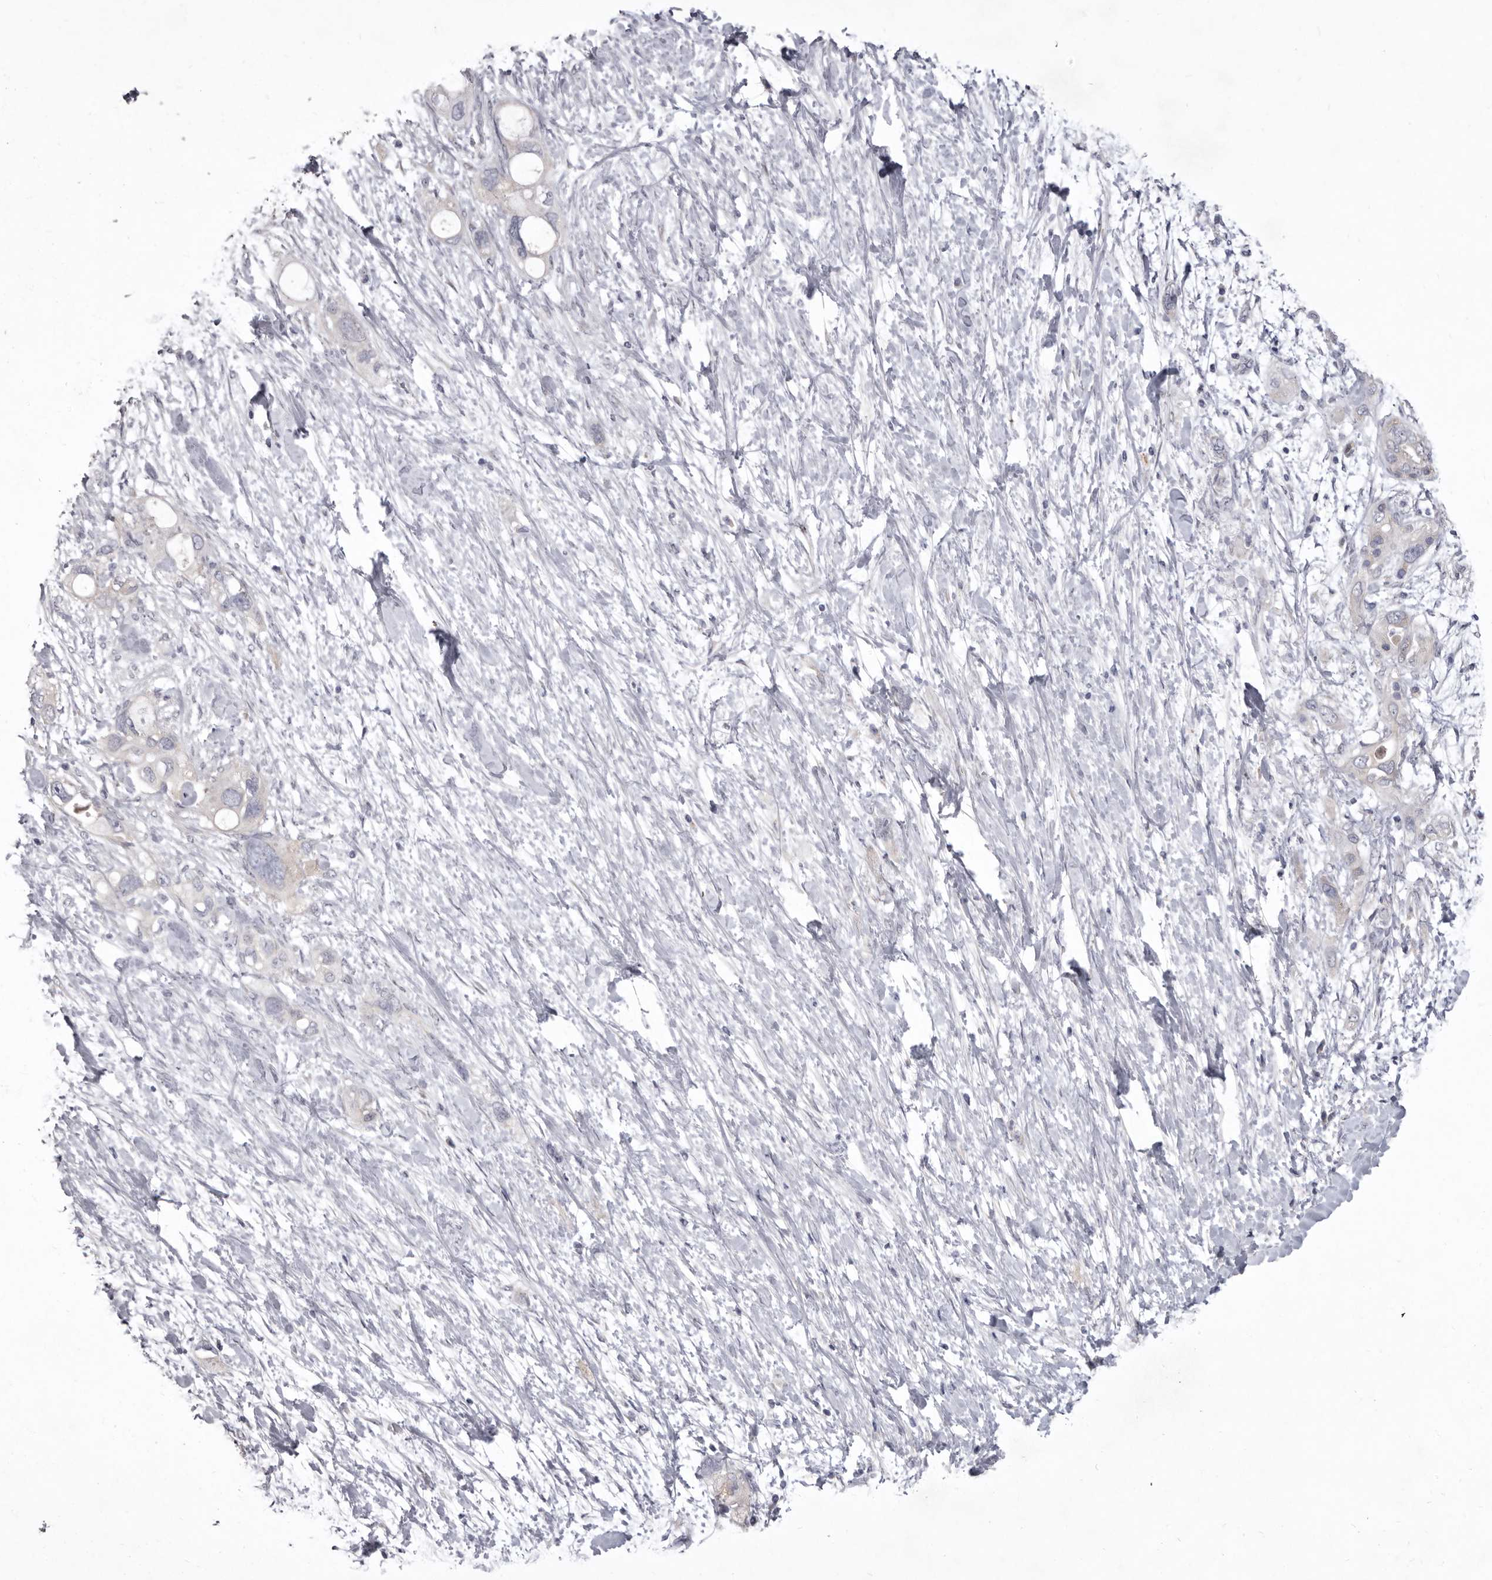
{"staining": {"intensity": "negative", "quantity": "none", "location": "none"}, "tissue": "pancreatic cancer", "cell_type": "Tumor cells", "image_type": "cancer", "snomed": [{"axis": "morphology", "description": "Adenocarcinoma, NOS"}, {"axis": "topography", "description": "Pancreas"}], "caption": "Photomicrograph shows no protein positivity in tumor cells of pancreatic cancer (adenocarcinoma) tissue.", "gene": "P2RX6", "patient": {"sex": "female", "age": 56}}